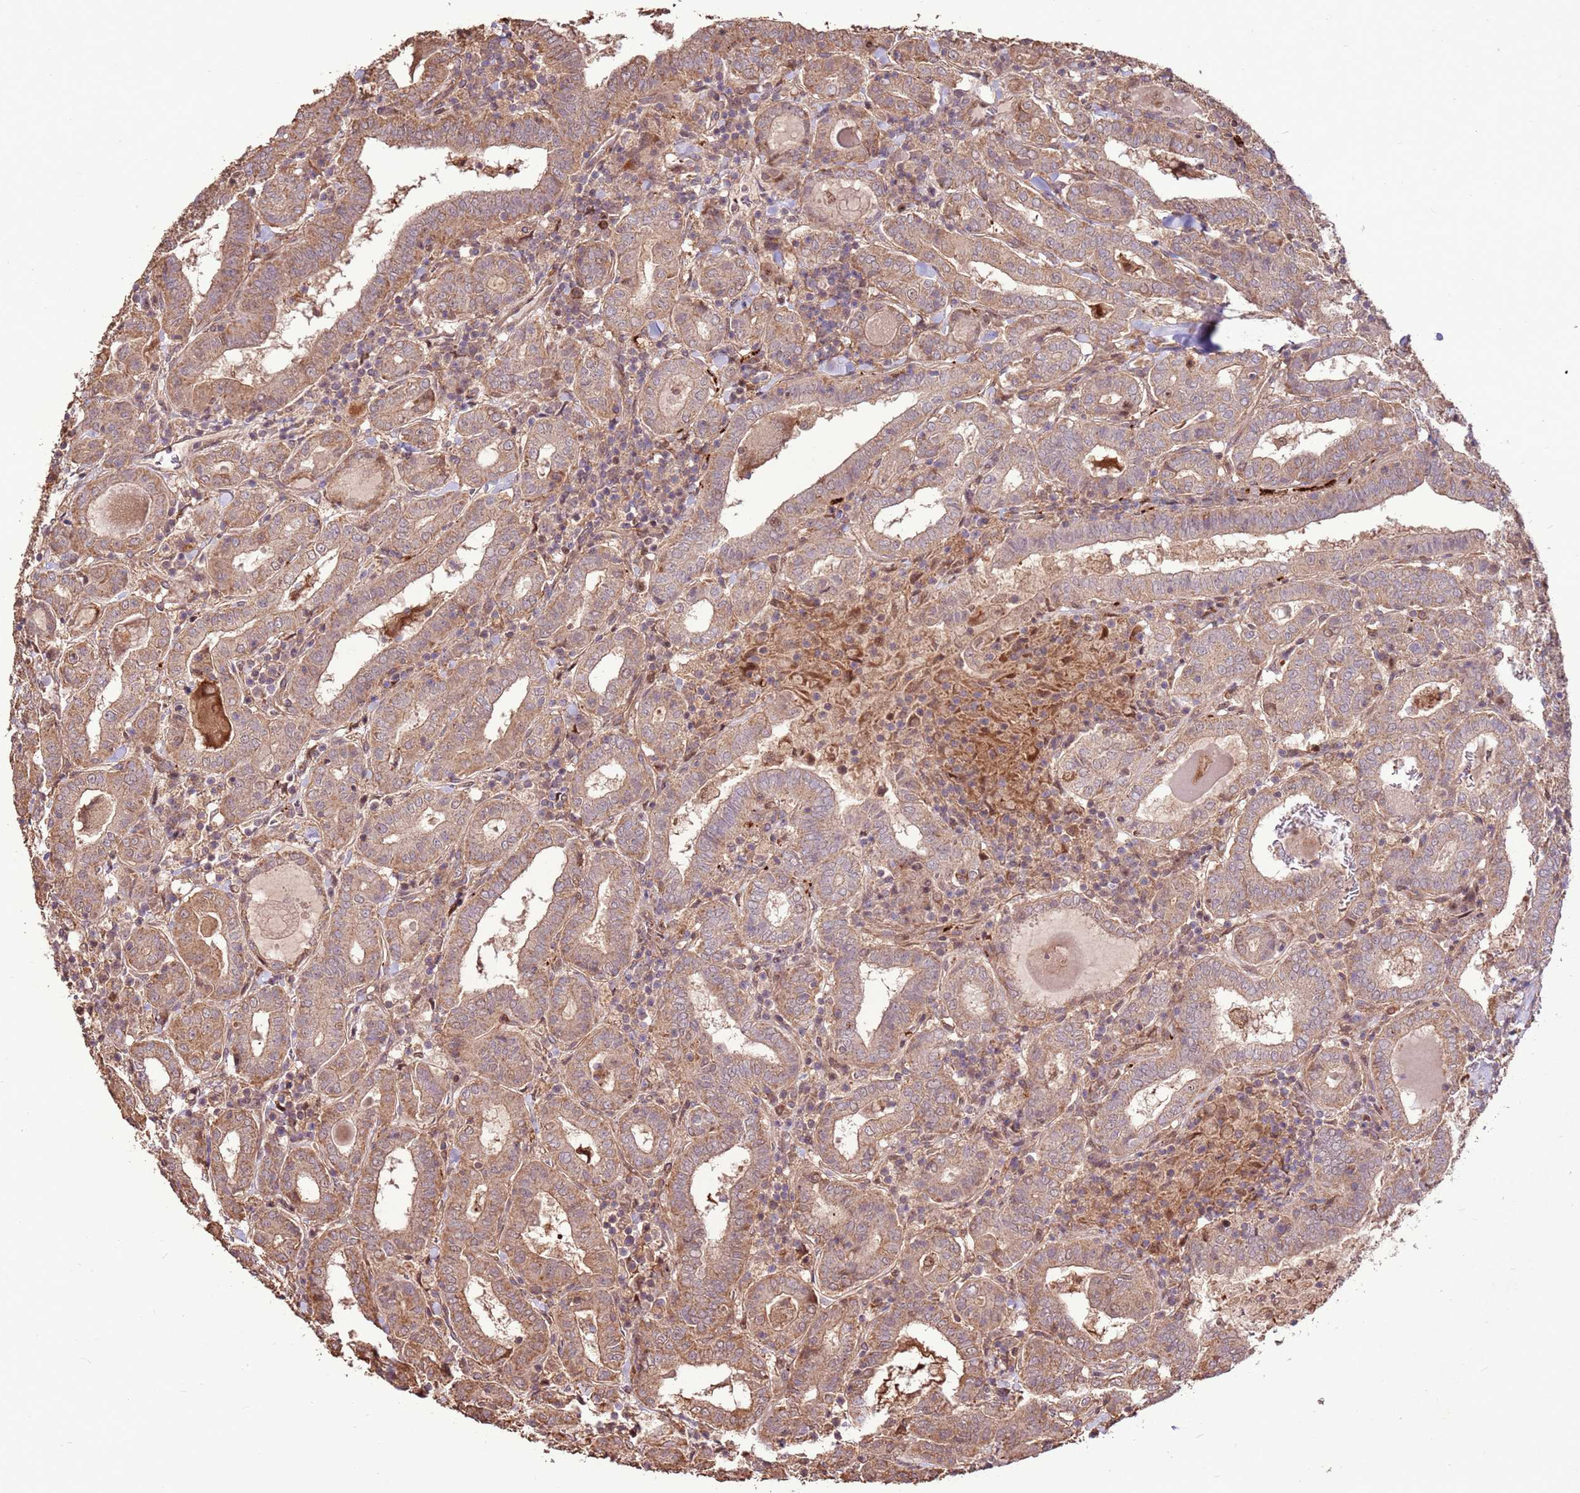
{"staining": {"intensity": "moderate", "quantity": ">75%", "location": "cytoplasmic/membranous"}, "tissue": "thyroid cancer", "cell_type": "Tumor cells", "image_type": "cancer", "snomed": [{"axis": "morphology", "description": "Papillary adenocarcinoma, NOS"}, {"axis": "topography", "description": "Thyroid gland"}], "caption": "DAB (3,3'-diaminobenzidine) immunohistochemical staining of human papillary adenocarcinoma (thyroid) reveals moderate cytoplasmic/membranous protein expression in about >75% of tumor cells. The protein of interest is shown in brown color, while the nuclei are stained blue.", "gene": "CCDC112", "patient": {"sex": "female", "age": 72}}